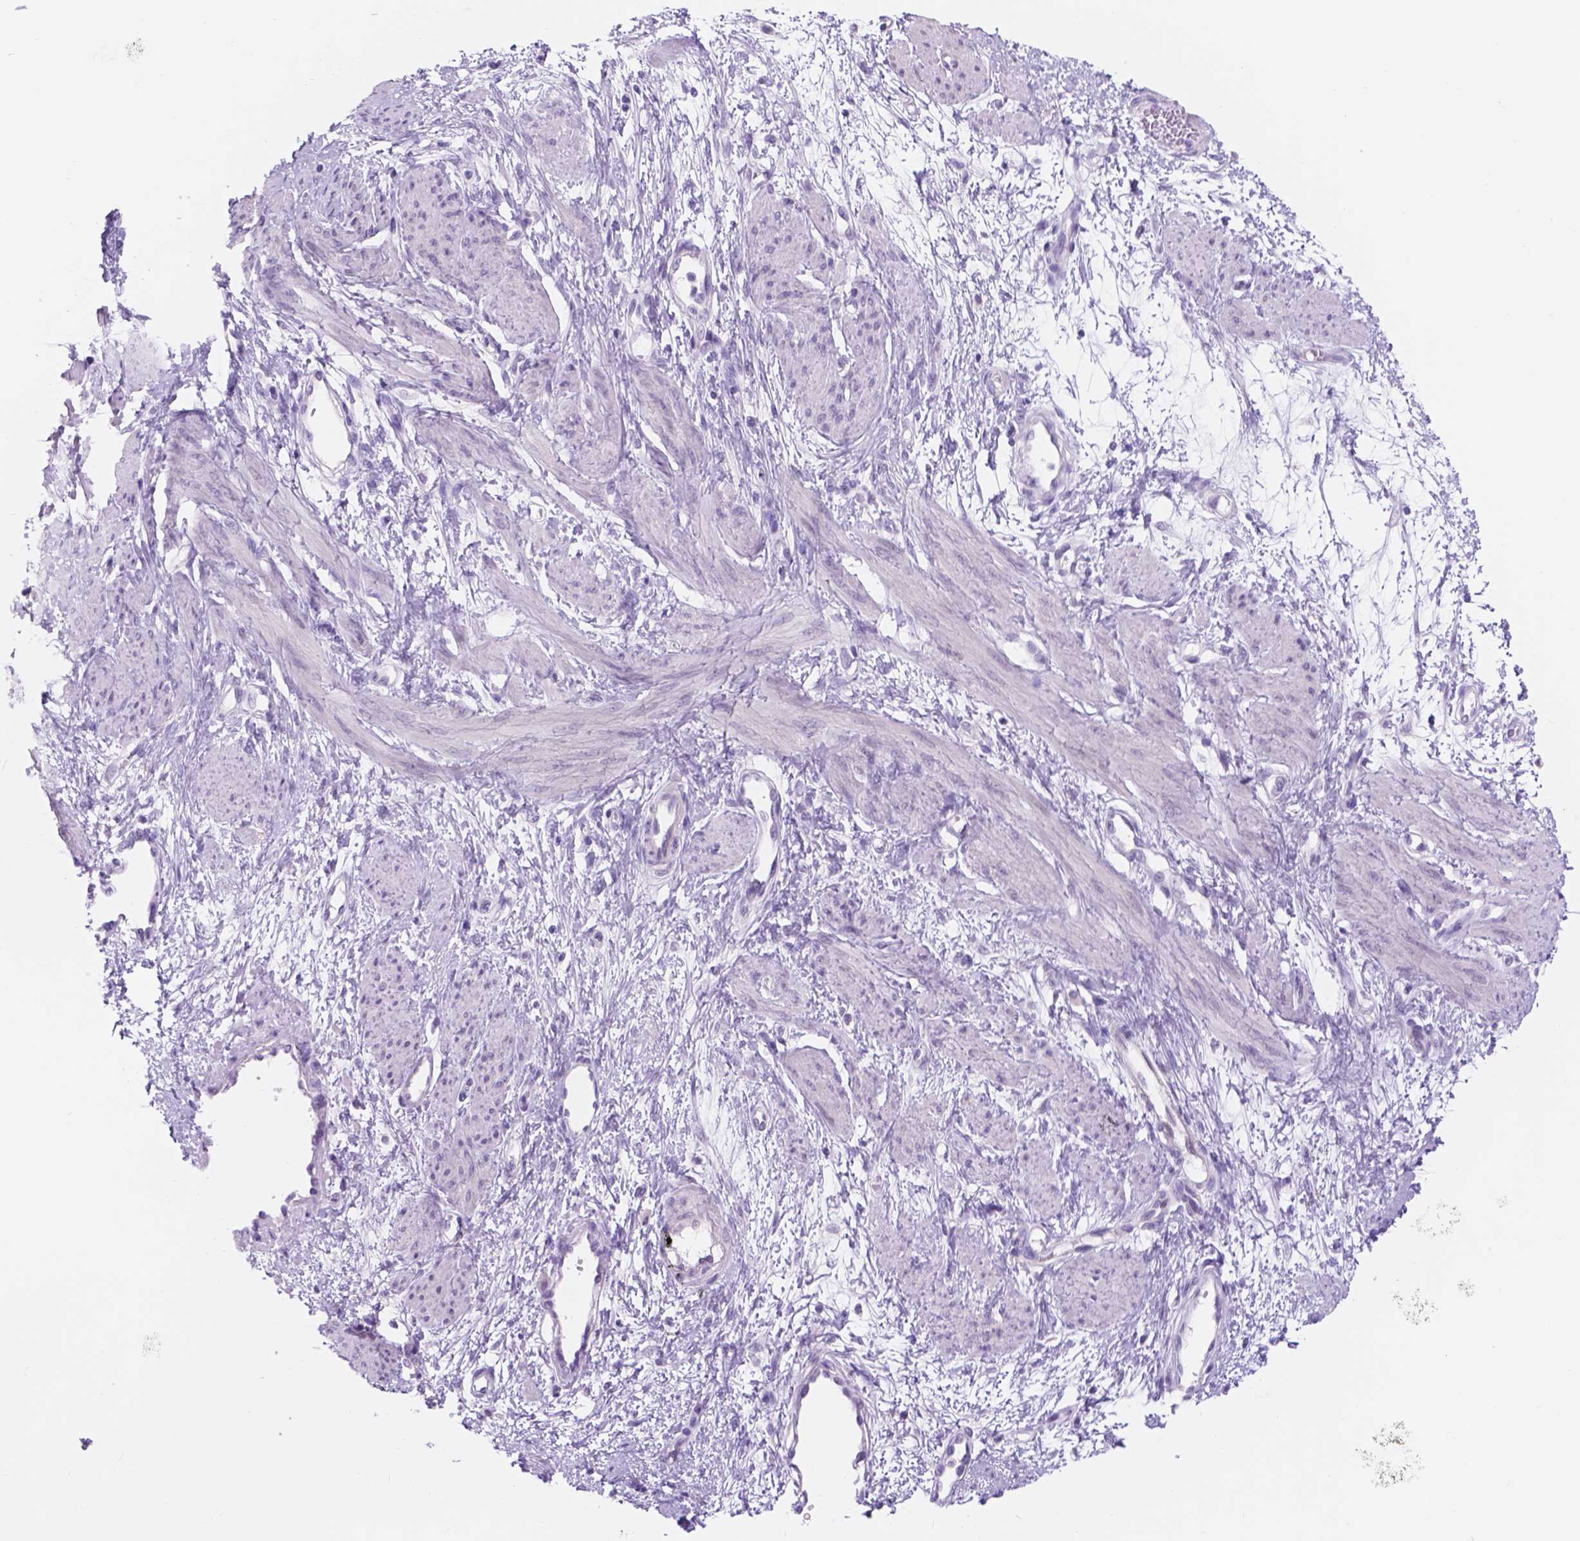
{"staining": {"intensity": "negative", "quantity": "none", "location": "none"}, "tissue": "smooth muscle", "cell_type": "Smooth muscle cells", "image_type": "normal", "snomed": [{"axis": "morphology", "description": "Normal tissue, NOS"}, {"axis": "topography", "description": "Smooth muscle"}, {"axis": "topography", "description": "Uterus"}], "caption": "Smooth muscle cells show no significant protein expression in unremarkable smooth muscle. The staining is performed using DAB (3,3'-diaminobenzidine) brown chromogen with nuclei counter-stained in using hematoxylin.", "gene": "DCC", "patient": {"sex": "female", "age": 39}}